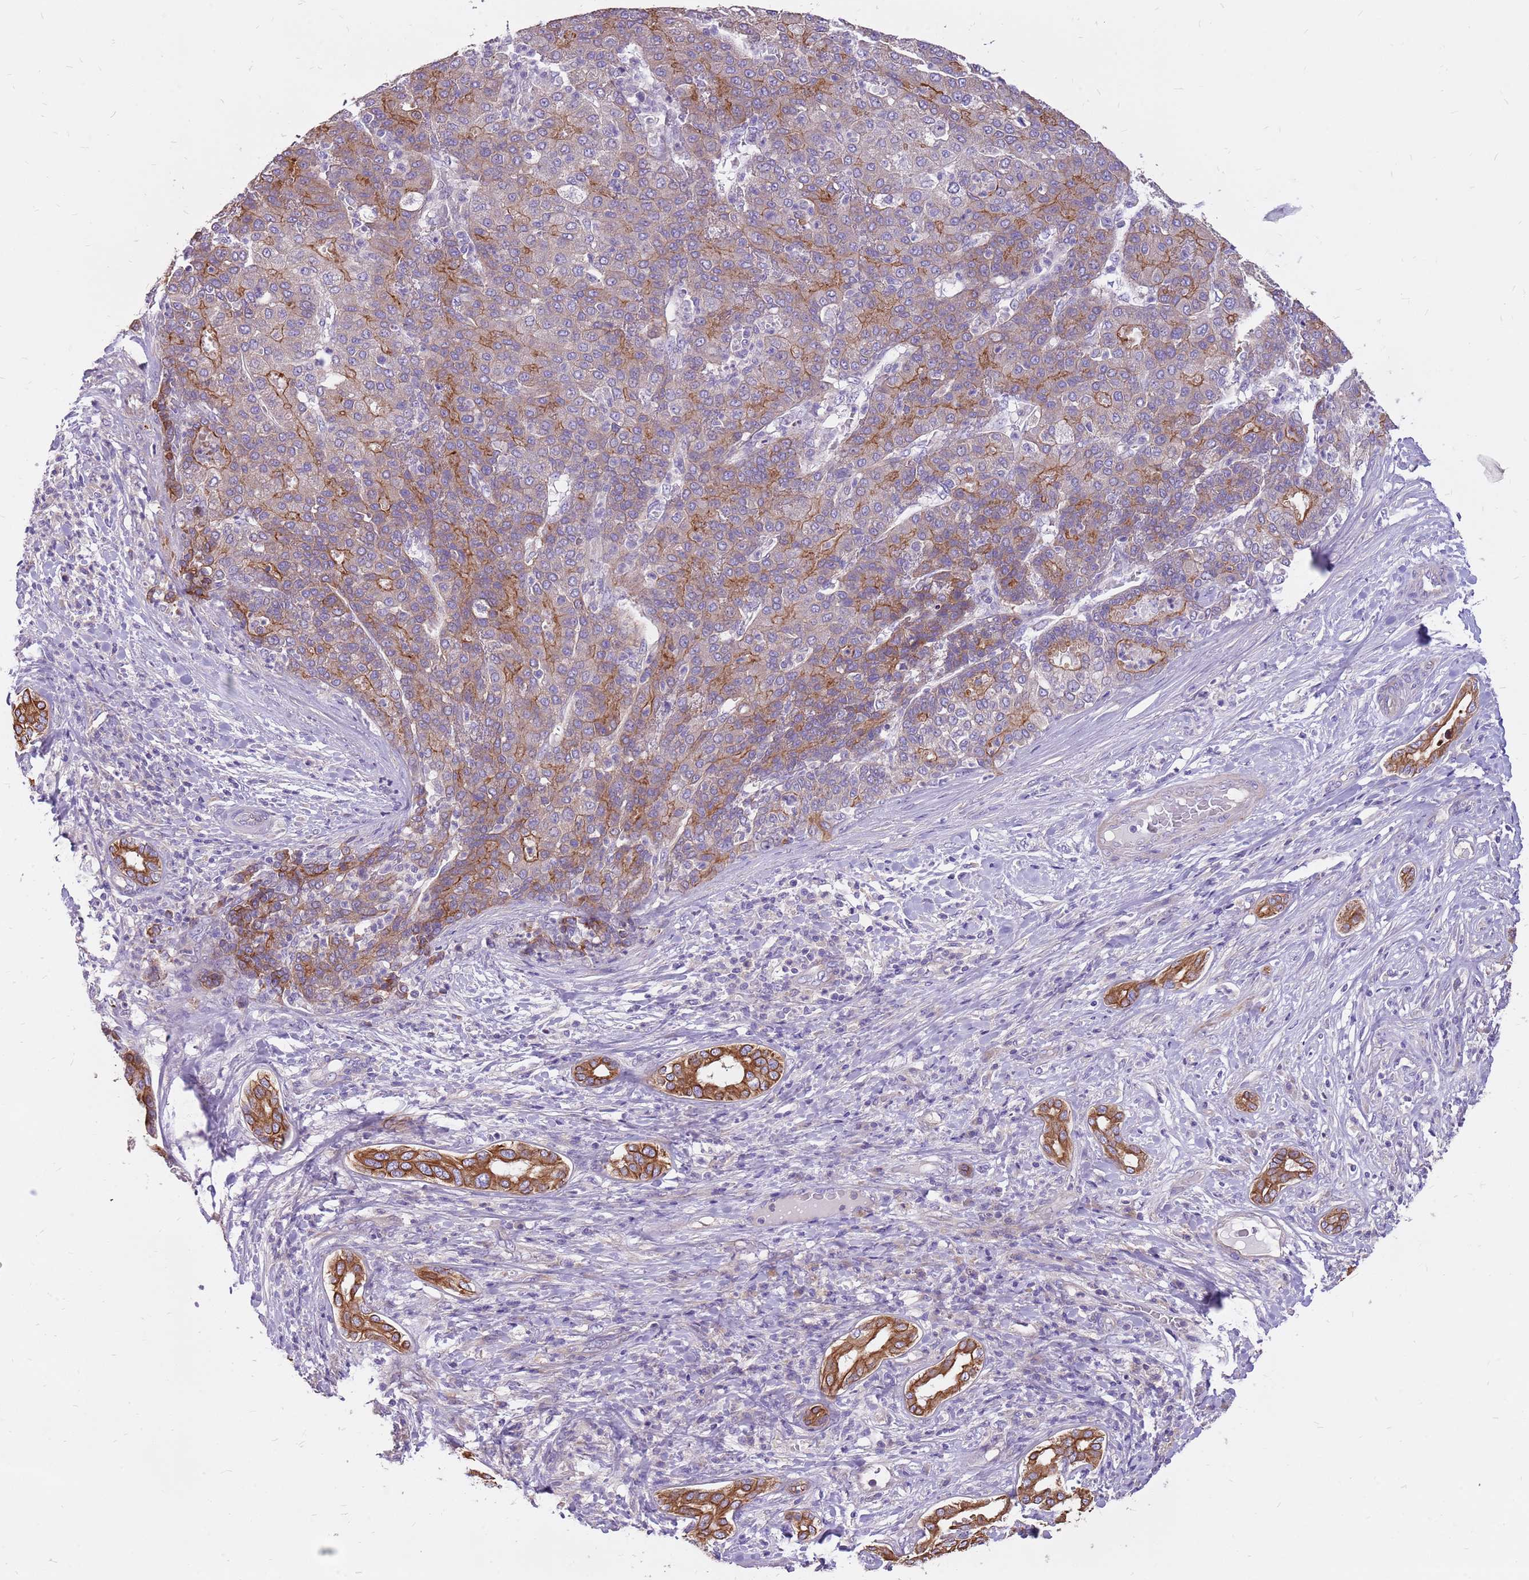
{"staining": {"intensity": "moderate", "quantity": "25%-75%", "location": "cytoplasmic/membranous"}, "tissue": "liver cancer", "cell_type": "Tumor cells", "image_type": "cancer", "snomed": [{"axis": "morphology", "description": "Carcinoma, Hepatocellular, NOS"}, {"axis": "topography", "description": "Liver"}], "caption": "Moderate cytoplasmic/membranous expression for a protein is seen in approximately 25%-75% of tumor cells of liver cancer (hepatocellular carcinoma) using immunohistochemistry (IHC).", "gene": "WASHC4", "patient": {"sex": "male", "age": 65}}